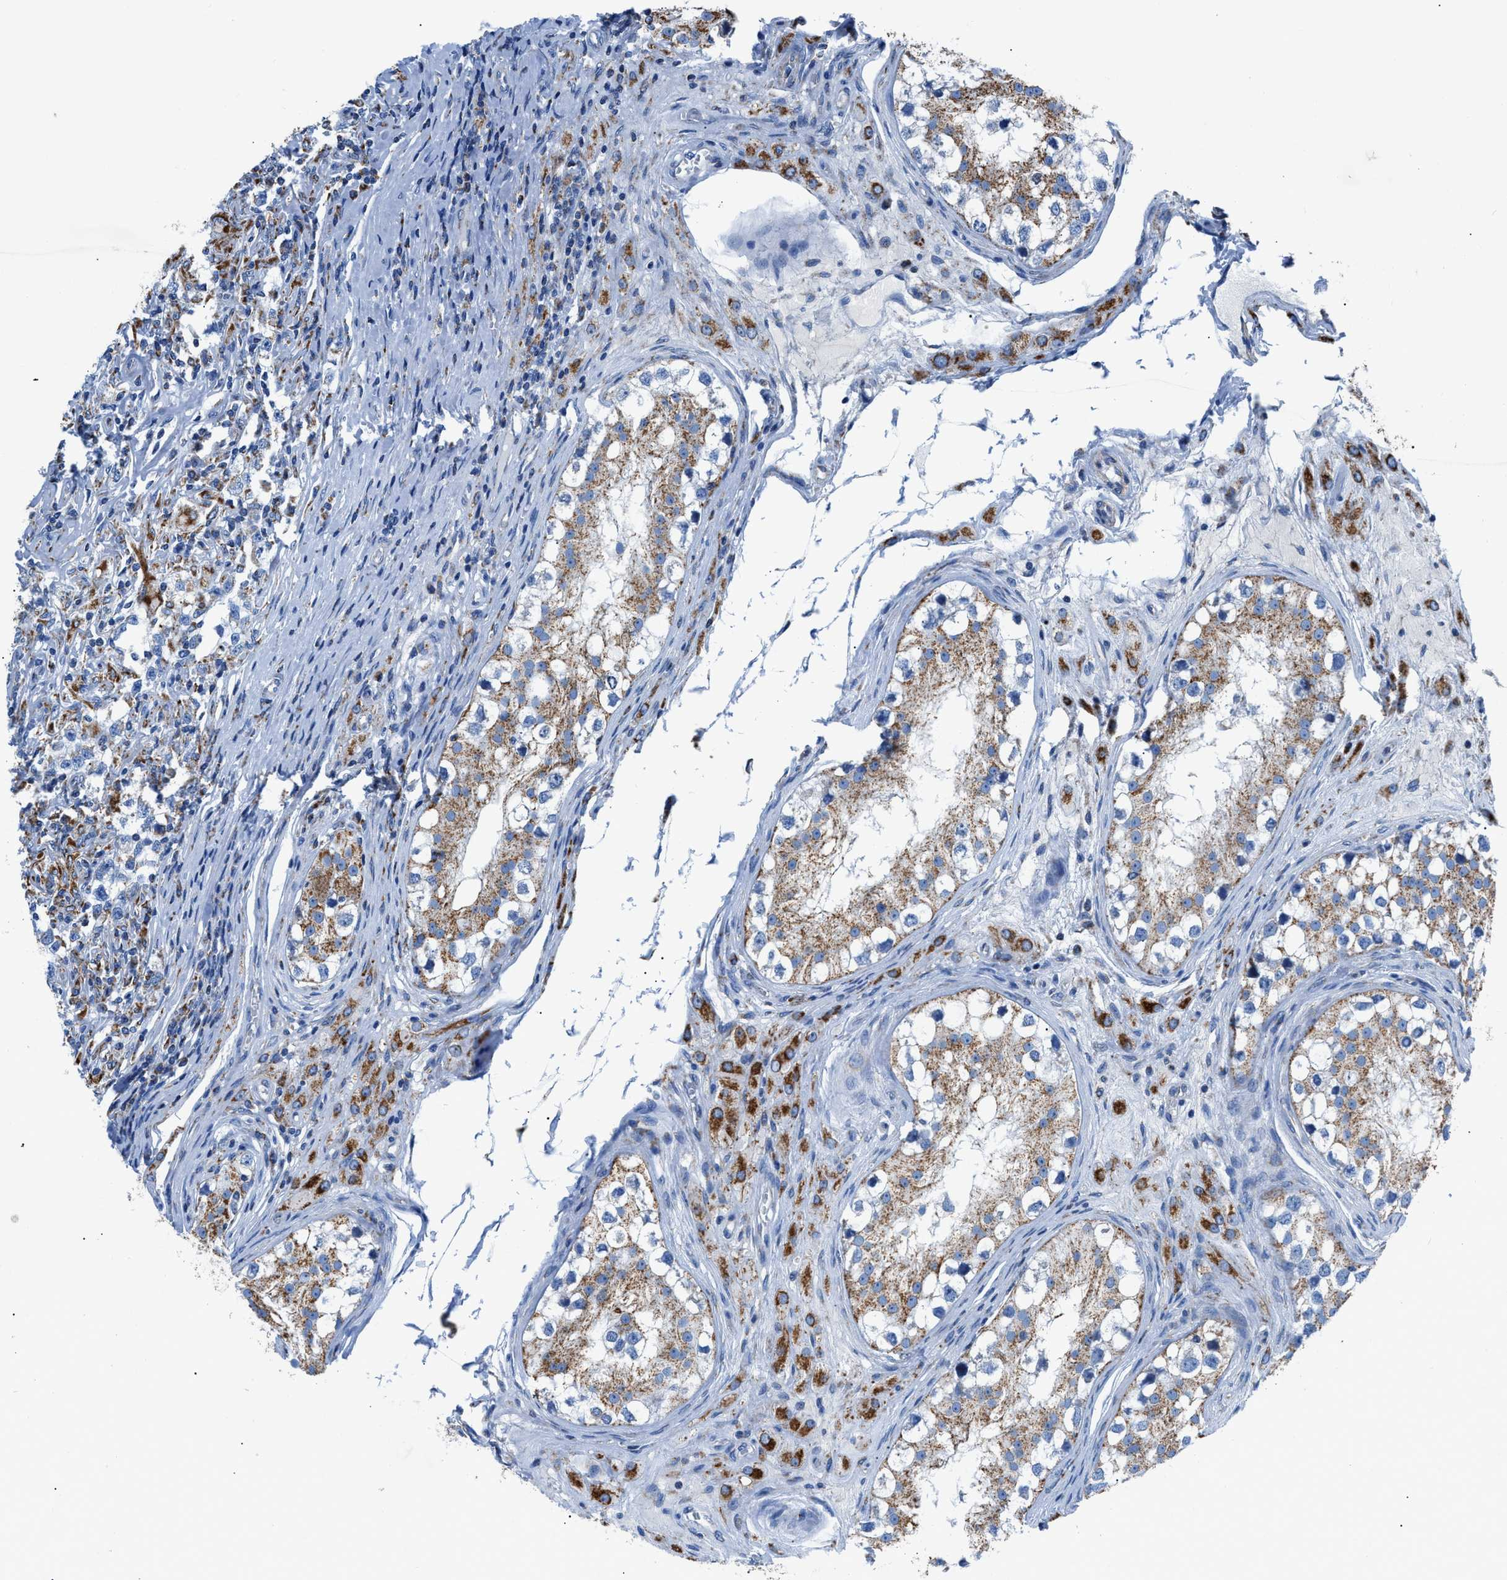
{"staining": {"intensity": "weak", "quantity": "<25%", "location": "cytoplasmic/membranous"}, "tissue": "testis cancer", "cell_type": "Tumor cells", "image_type": "cancer", "snomed": [{"axis": "morphology", "description": "Carcinoma, Embryonal, NOS"}, {"axis": "topography", "description": "Testis"}], "caption": "Immunohistochemistry of testis cancer exhibits no staining in tumor cells.", "gene": "ZDHHC3", "patient": {"sex": "male", "age": 21}}